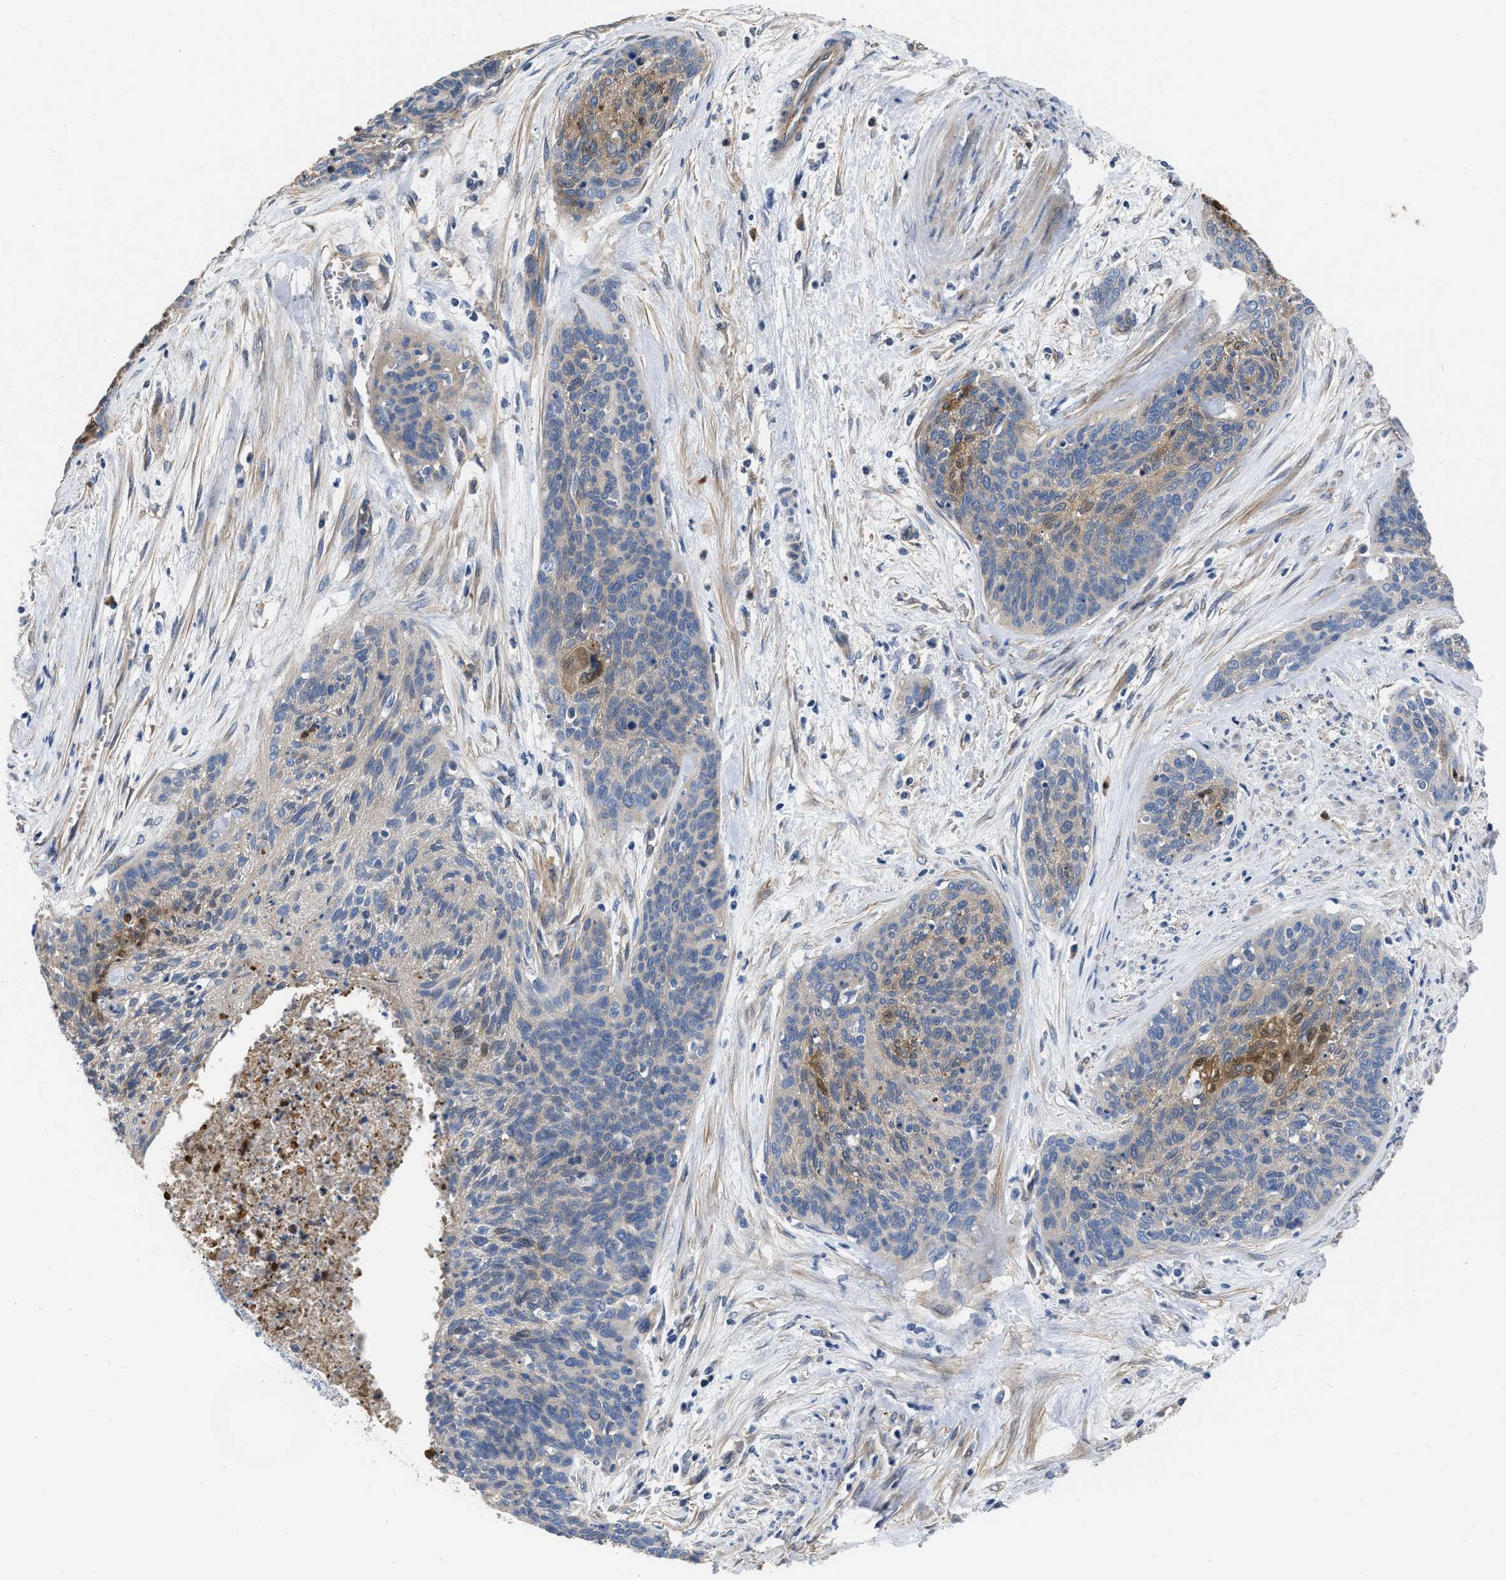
{"staining": {"intensity": "weak", "quantity": "<25%", "location": "cytoplasmic/membranous"}, "tissue": "cervical cancer", "cell_type": "Tumor cells", "image_type": "cancer", "snomed": [{"axis": "morphology", "description": "Squamous cell carcinoma, NOS"}, {"axis": "topography", "description": "Cervix"}], "caption": "Immunohistochemical staining of cervical squamous cell carcinoma shows no significant expression in tumor cells. (DAB (3,3'-diaminobenzidine) immunohistochemistry (IHC) visualized using brightfield microscopy, high magnification).", "gene": "TRIOBP", "patient": {"sex": "female", "age": 55}}